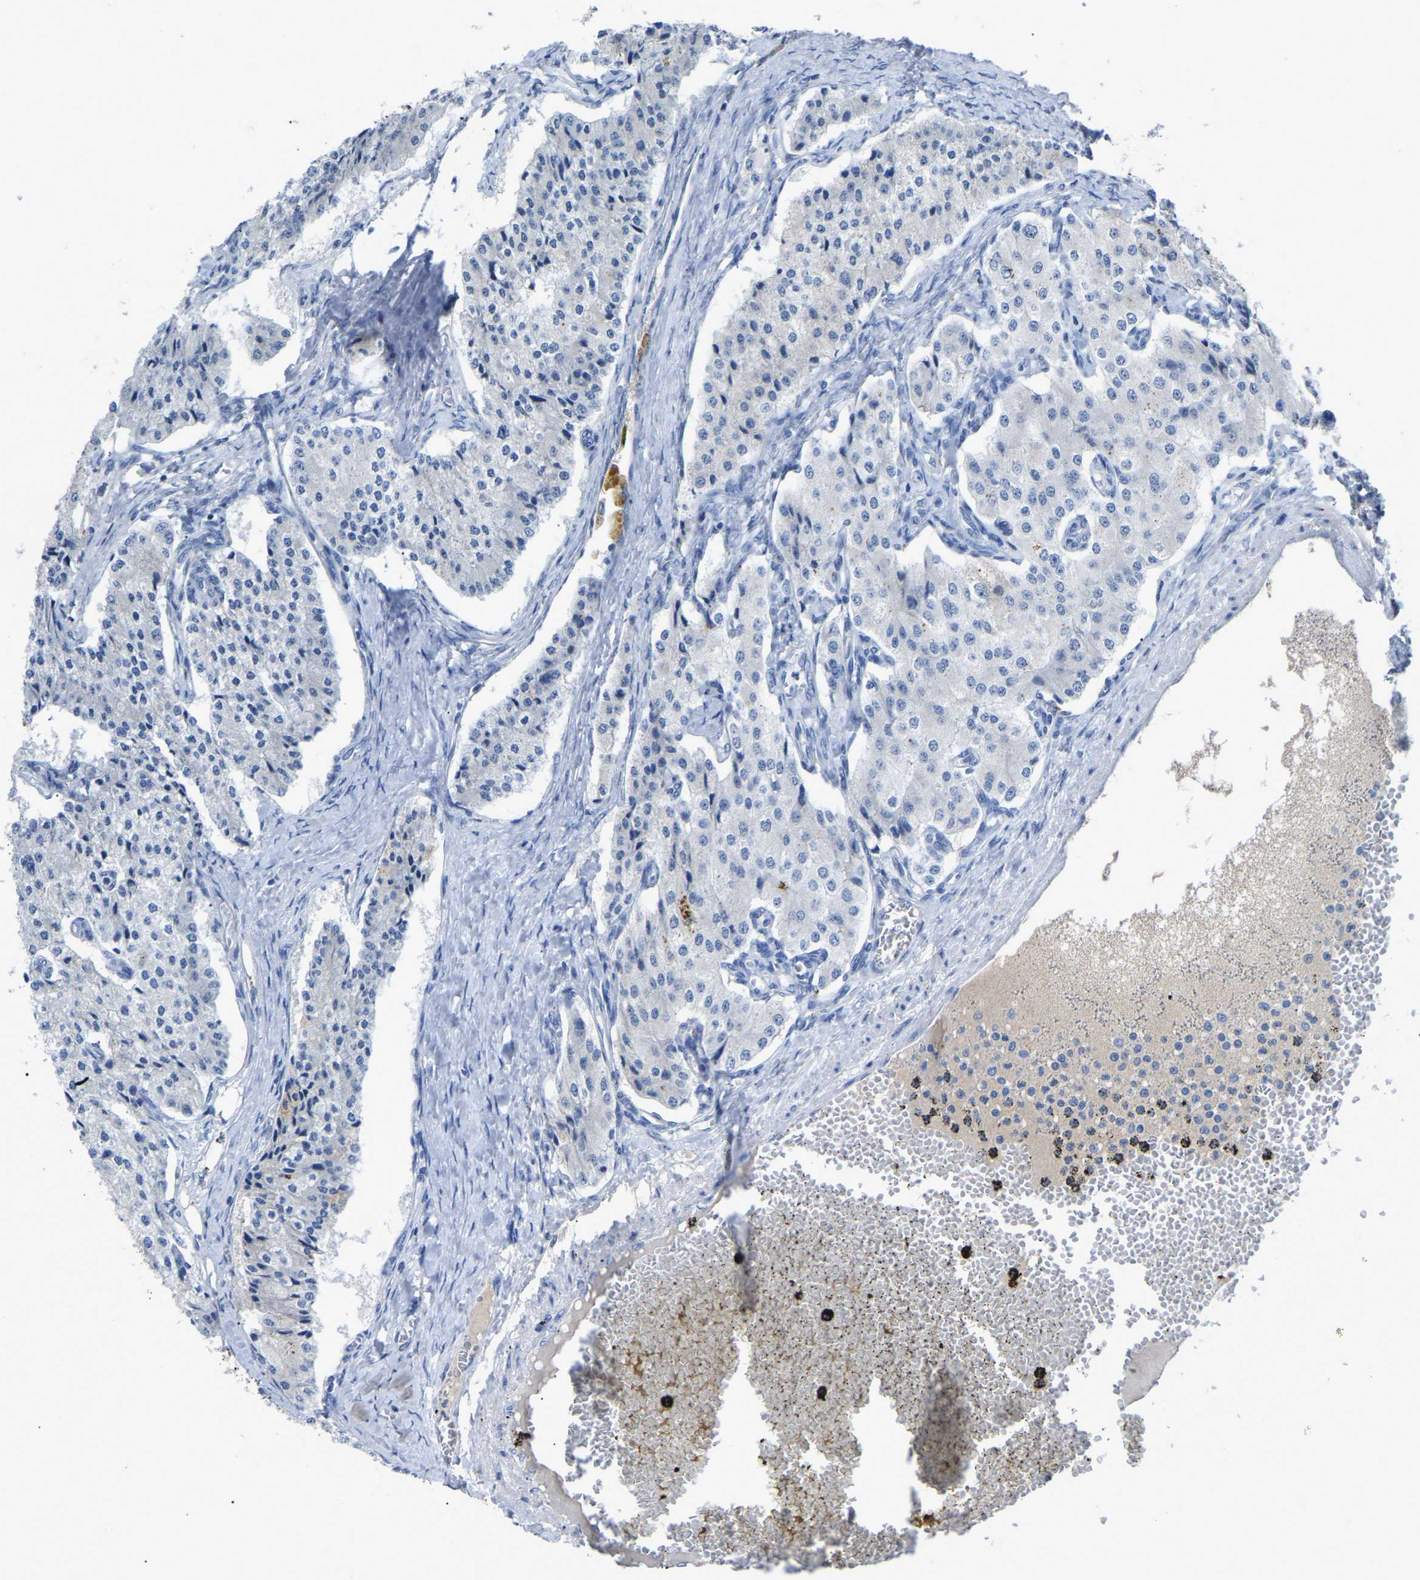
{"staining": {"intensity": "negative", "quantity": "none", "location": "none"}, "tissue": "carcinoid", "cell_type": "Tumor cells", "image_type": "cancer", "snomed": [{"axis": "morphology", "description": "Carcinoid, malignant, NOS"}, {"axis": "topography", "description": "Colon"}], "caption": "Malignant carcinoid was stained to show a protein in brown. There is no significant staining in tumor cells.", "gene": "SMPD2", "patient": {"sex": "female", "age": 52}}